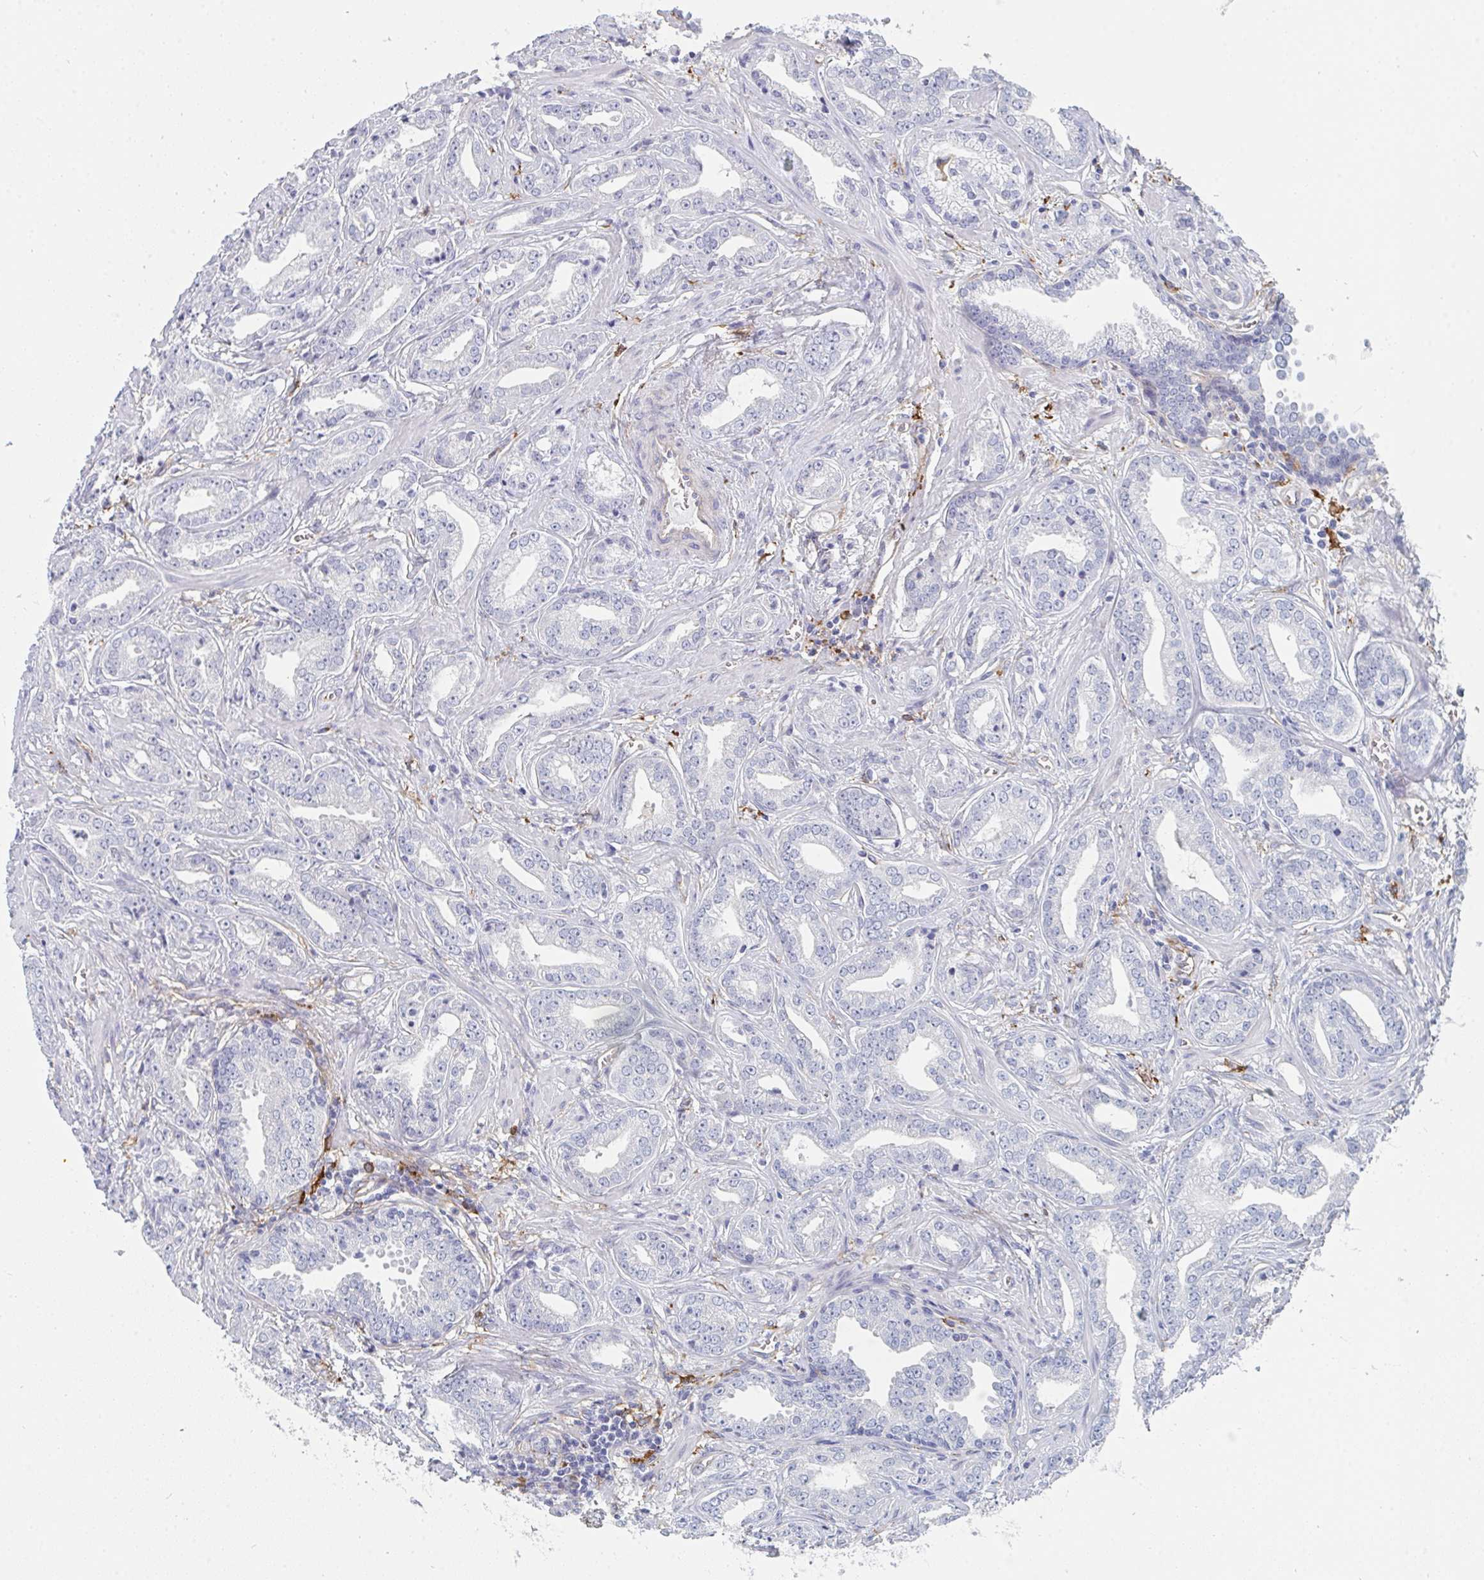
{"staining": {"intensity": "negative", "quantity": "none", "location": "none"}, "tissue": "prostate cancer", "cell_type": "Tumor cells", "image_type": "cancer", "snomed": [{"axis": "morphology", "description": "Adenocarcinoma, Medium grade"}, {"axis": "topography", "description": "Prostate"}], "caption": "The IHC histopathology image has no significant positivity in tumor cells of prostate cancer (medium-grade adenocarcinoma) tissue. (DAB IHC with hematoxylin counter stain).", "gene": "DAB2", "patient": {"sex": "male", "age": 57}}